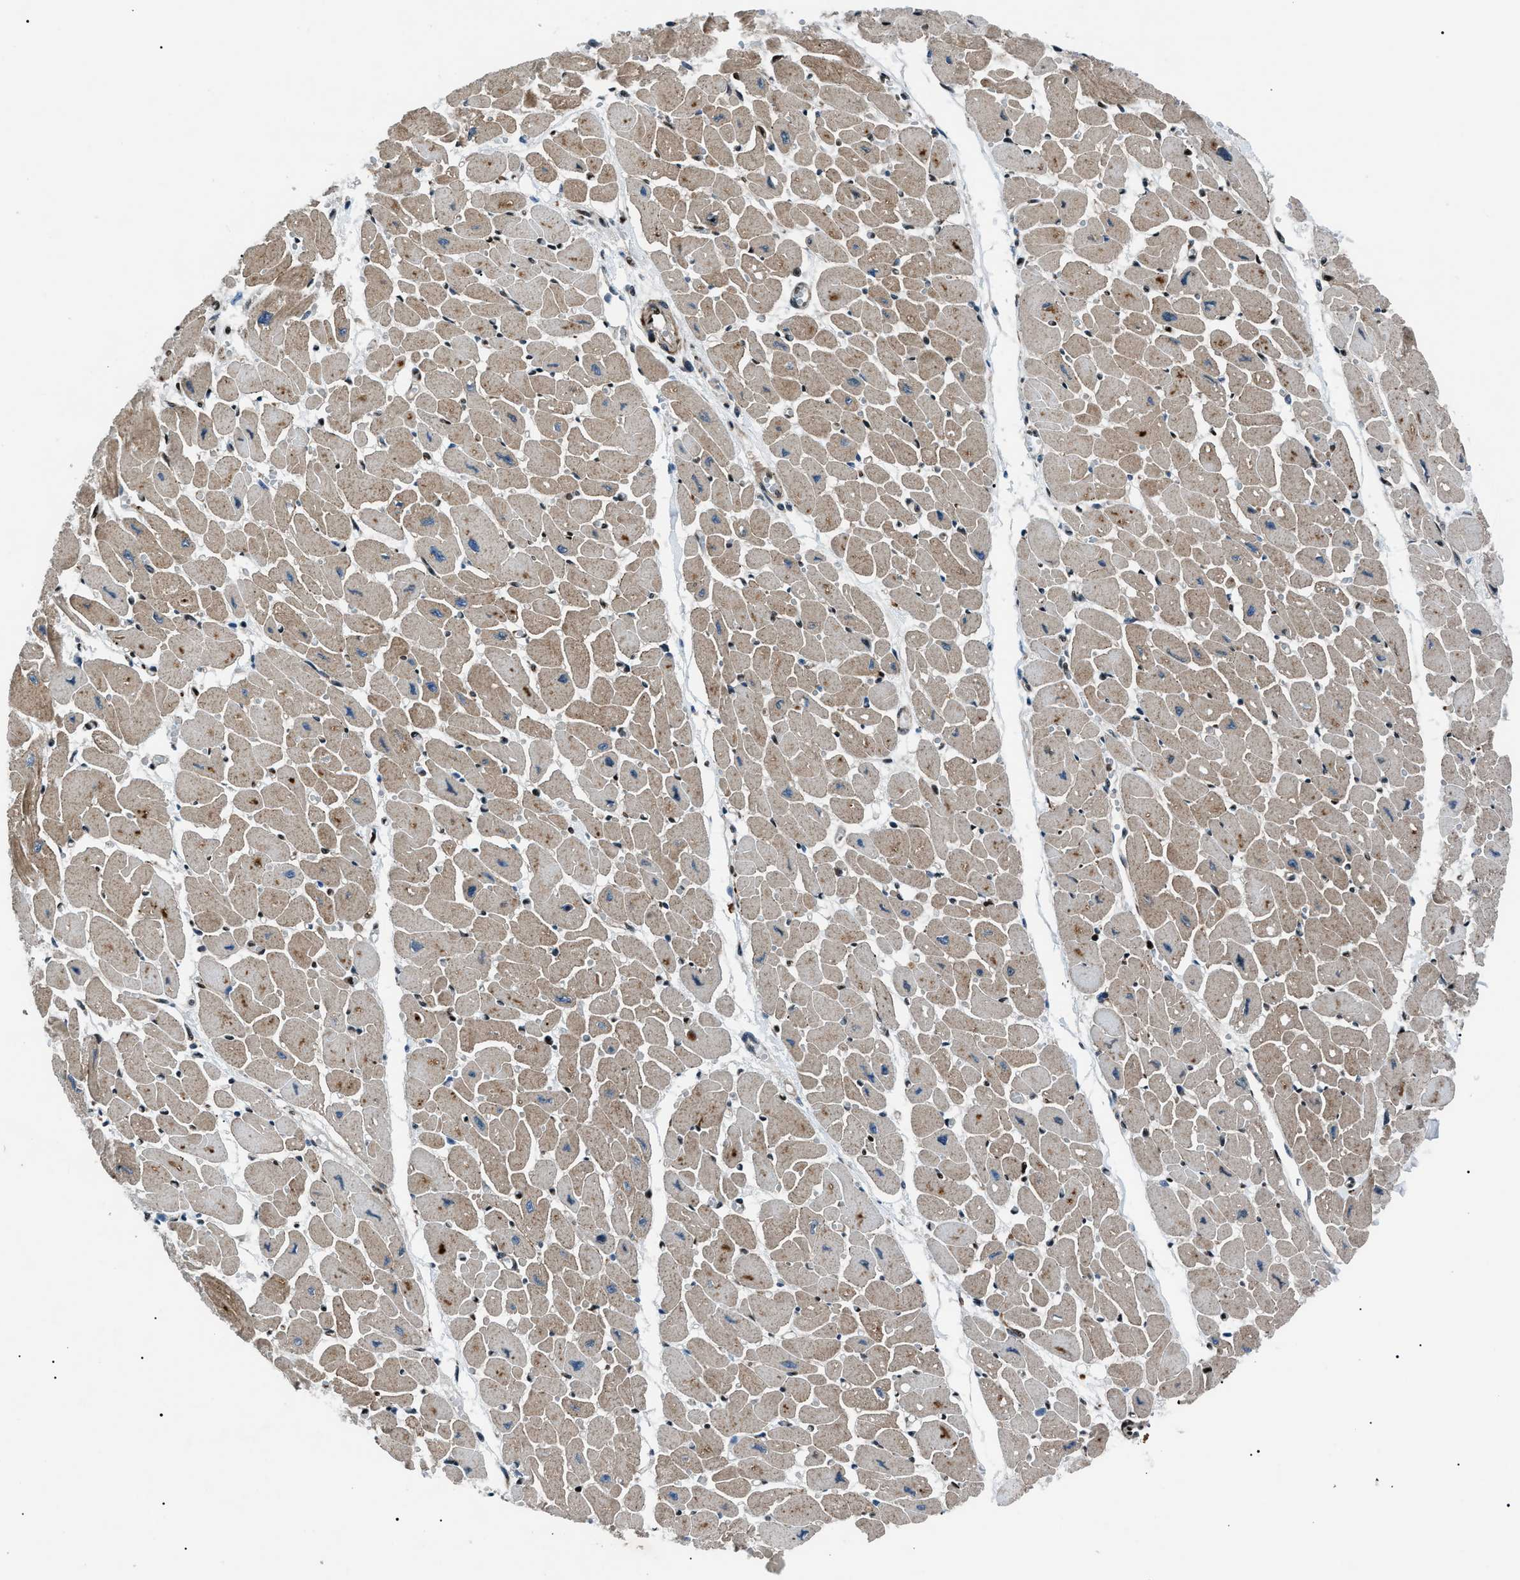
{"staining": {"intensity": "moderate", "quantity": ">75%", "location": "cytoplasmic/membranous"}, "tissue": "heart muscle", "cell_type": "Cardiomyocytes", "image_type": "normal", "snomed": [{"axis": "morphology", "description": "Normal tissue, NOS"}, {"axis": "topography", "description": "Heart"}], "caption": "Moderate cytoplasmic/membranous positivity is seen in approximately >75% of cardiomyocytes in normal heart muscle. (DAB = brown stain, brightfield microscopy at high magnification).", "gene": "PRKX", "patient": {"sex": "female", "age": 54}}